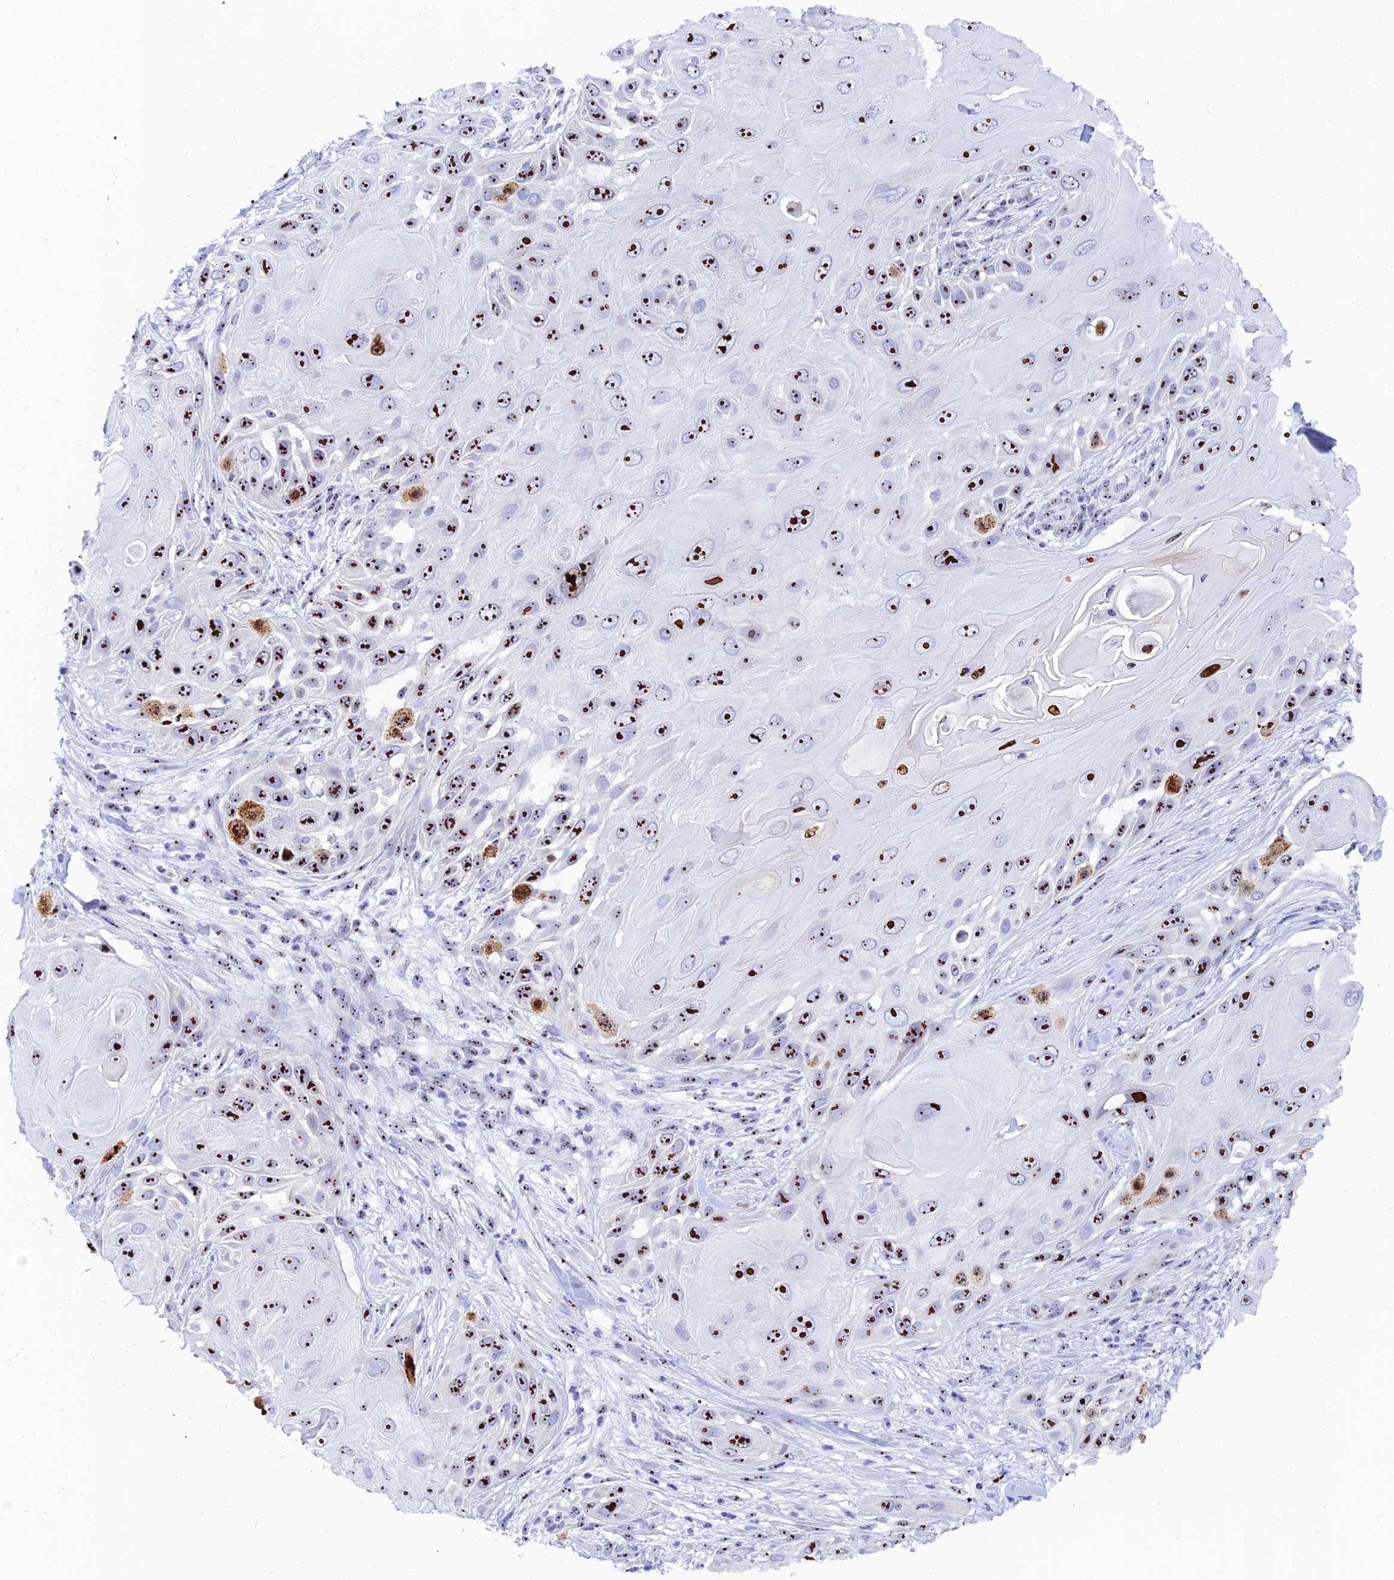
{"staining": {"intensity": "strong", "quantity": ">75%", "location": "nuclear"}, "tissue": "skin cancer", "cell_type": "Tumor cells", "image_type": "cancer", "snomed": [{"axis": "morphology", "description": "Squamous cell carcinoma, NOS"}, {"axis": "topography", "description": "Skin"}], "caption": "Squamous cell carcinoma (skin) was stained to show a protein in brown. There is high levels of strong nuclear staining in approximately >75% of tumor cells.", "gene": "RSL1D1", "patient": {"sex": "female", "age": 44}}